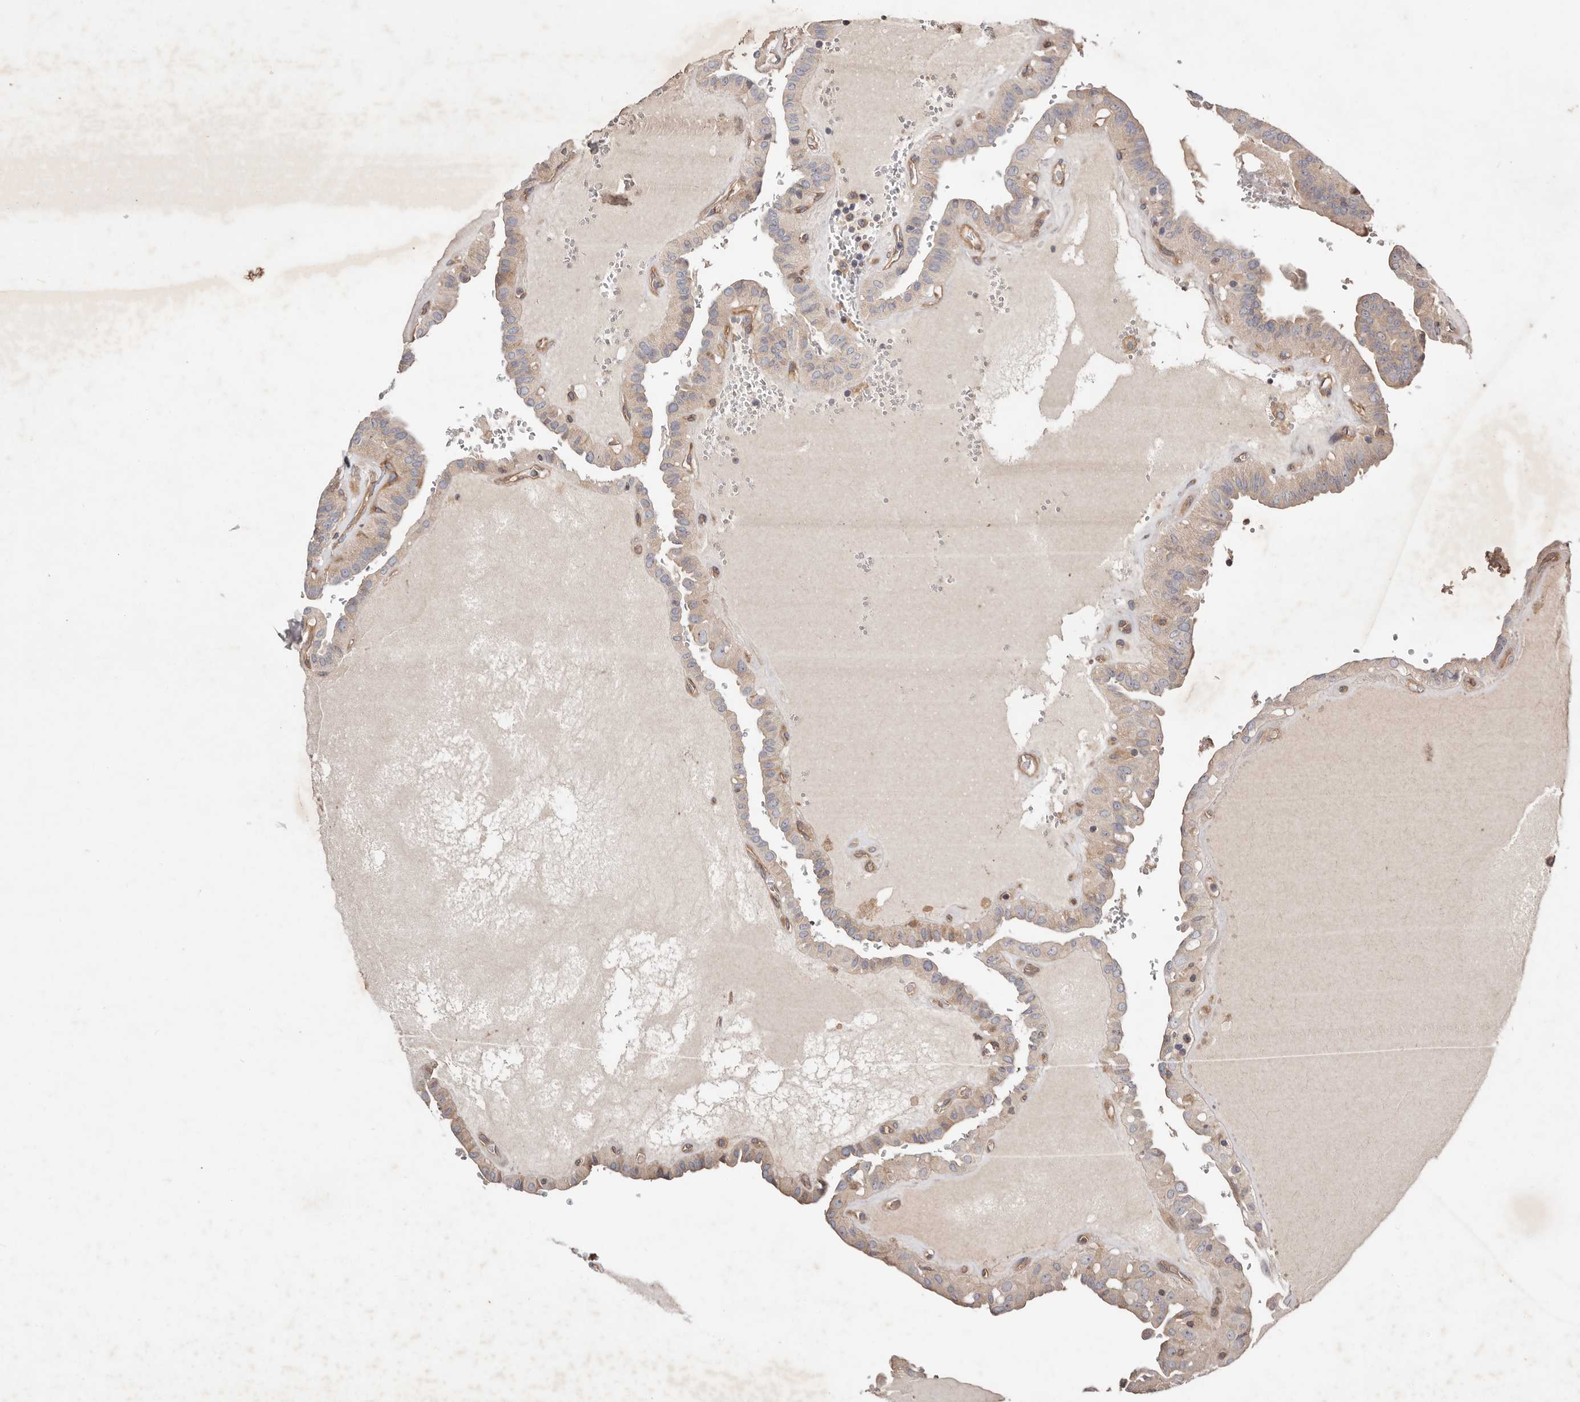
{"staining": {"intensity": "weak", "quantity": "25%-75%", "location": "cytoplasmic/membranous"}, "tissue": "thyroid cancer", "cell_type": "Tumor cells", "image_type": "cancer", "snomed": [{"axis": "morphology", "description": "Papillary adenocarcinoma, NOS"}, {"axis": "topography", "description": "Thyroid gland"}], "caption": "Thyroid papillary adenocarcinoma tissue reveals weak cytoplasmic/membranous expression in about 25%-75% of tumor cells, visualized by immunohistochemistry.", "gene": "MACF1", "patient": {"sex": "male", "age": 77}}